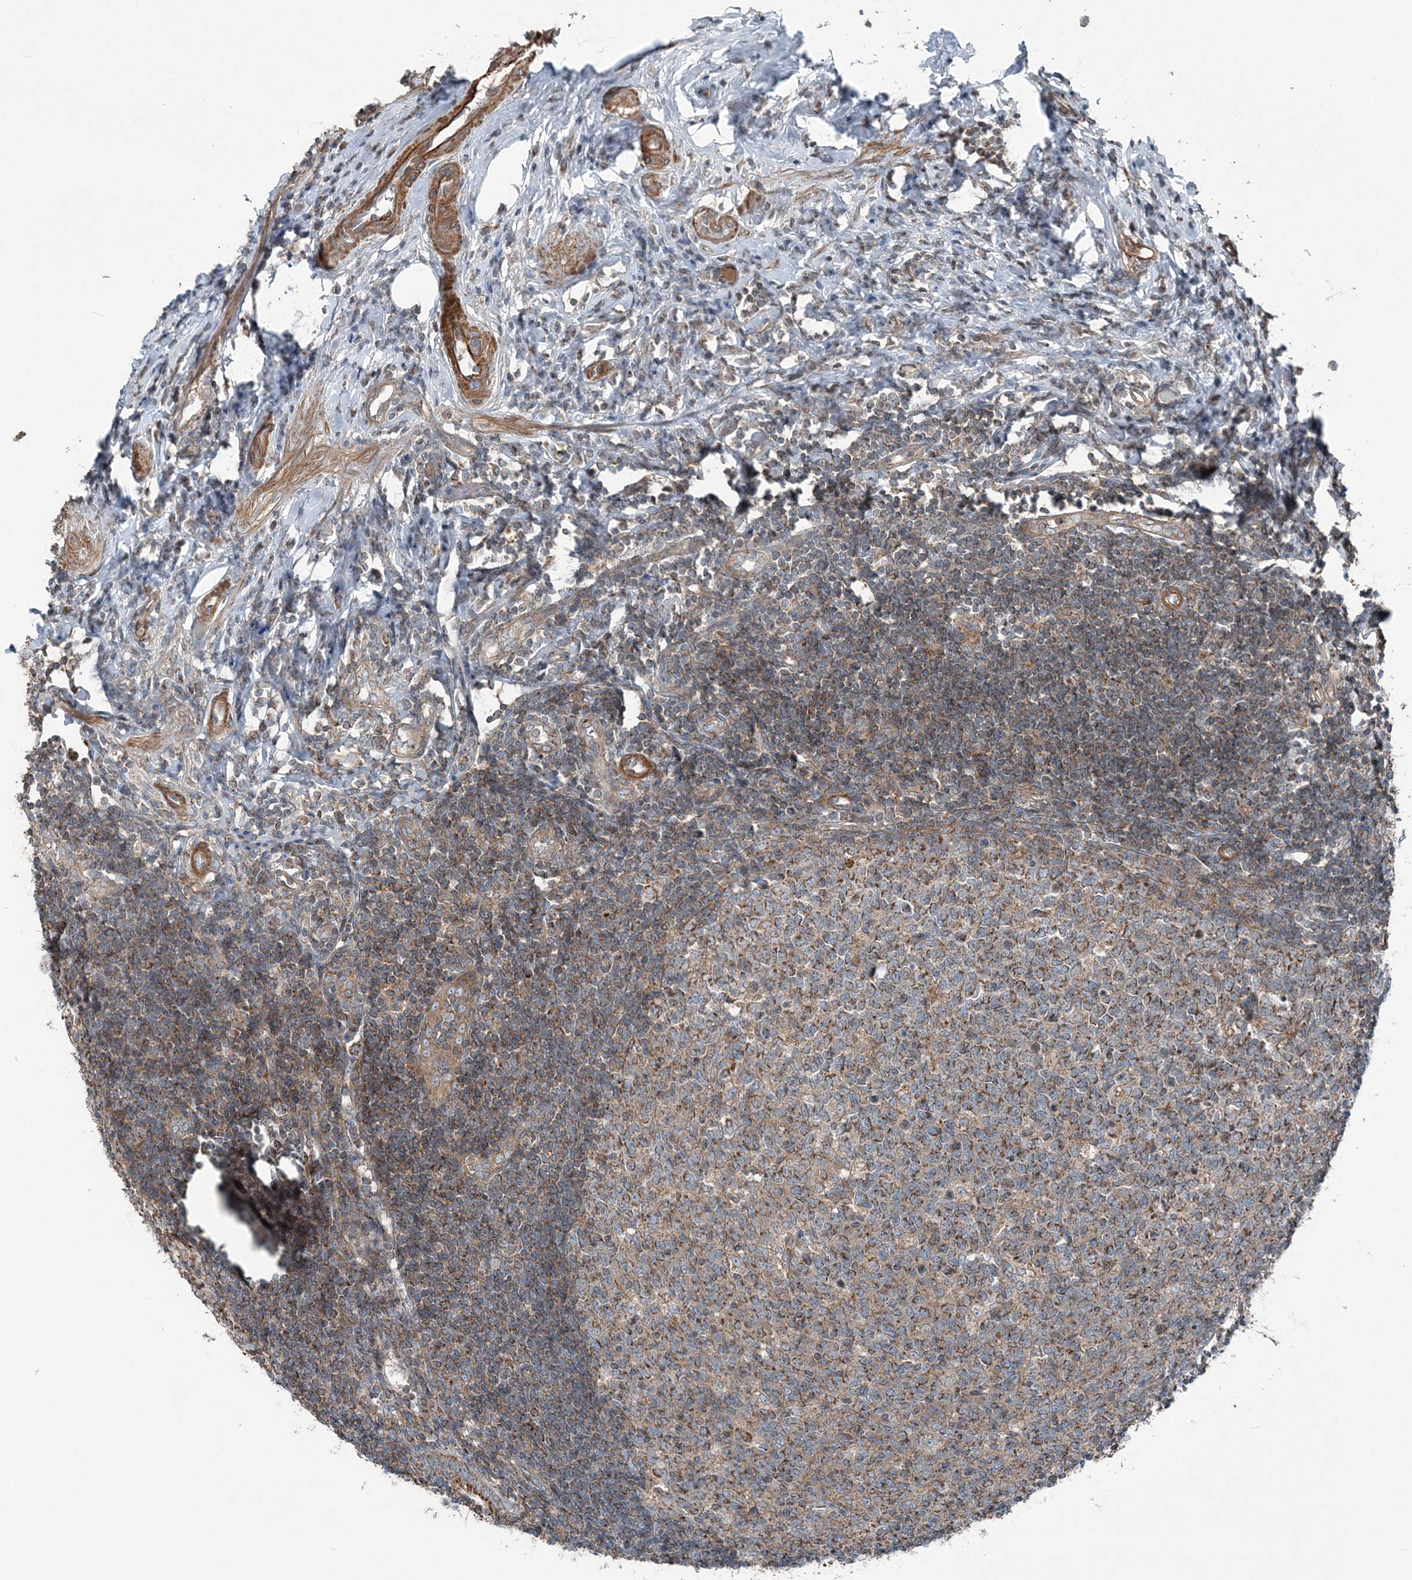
{"staining": {"intensity": "moderate", "quantity": ">75%", "location": "cytoplasmic/membranous"}, "tissue": "appendix", "cell_type": "Glandular cells", "image_type": "normal", "snomed": [{"axis": "morphology", "description": "Normal tissue, NOS"}, {"axis": "topography", "description": "Appendix"}], "caption": "A photomicrograph of appendix stained for a protein displays moderate cytoplasmic/membranous brown staining in glandular cells. (DAB (3,3'-diaminobenzidine) = brown stain, brightfield microscopy at high magnification).", "gene": "KY", "patient": {"sex": "female", "age": 54}}